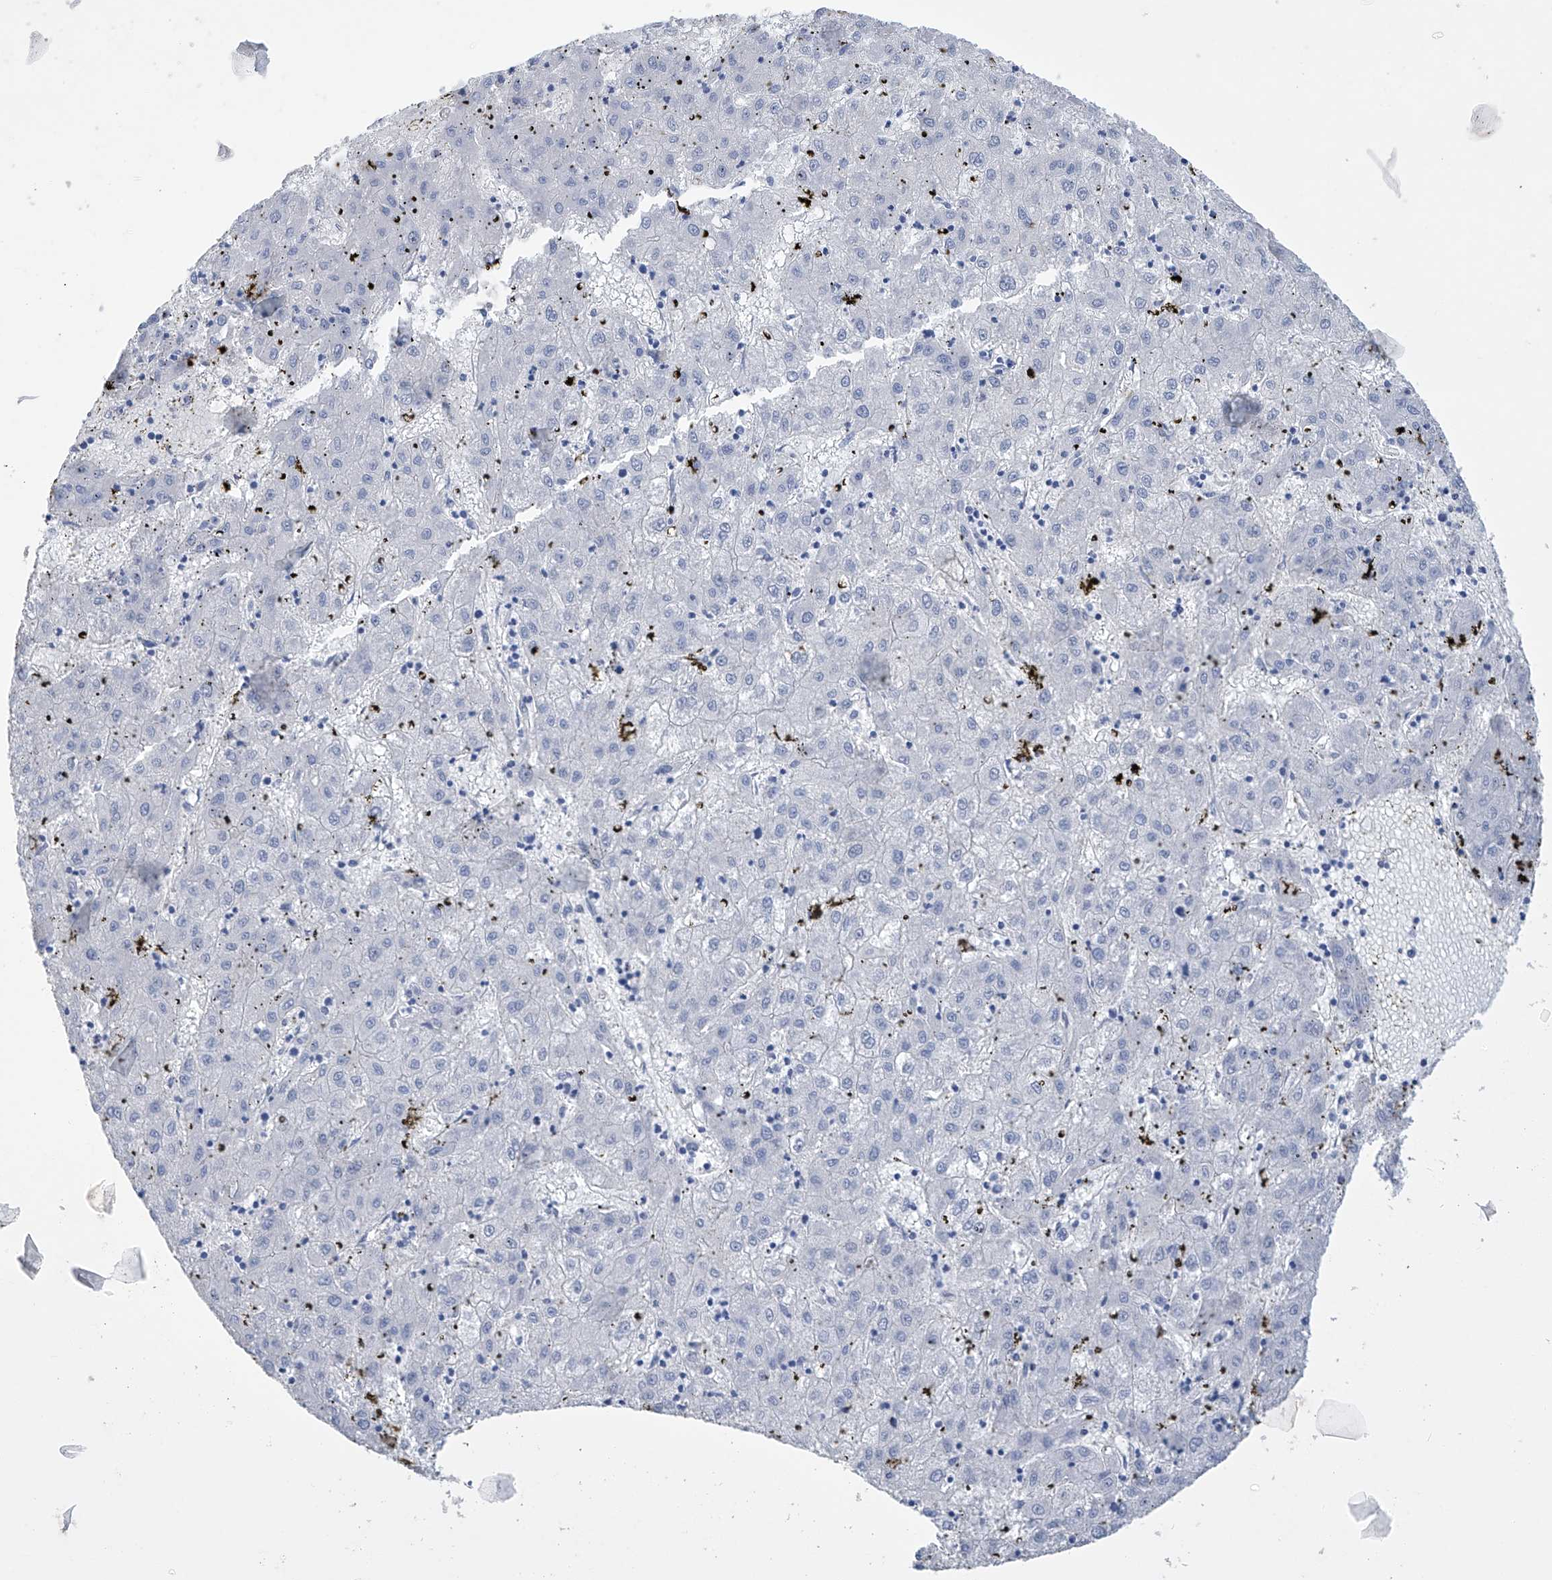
{"staining": {"intensity": "negative", "quantity": "none", "location": "none"}, "tissue": "liver cancer", "cell_type": "Tumor cells", "image_type": "cancer", "snomed": [{"axis": "morphology", "description": "Carcinoma, Hepatocellular, NOS"}, {"axis": "topography", "description": "Liver"}], "caption": "Hepatocellular carcinoma (liver) stained for a protein using immunohistochemistry (IHC) demonstrates no staining tumor cells.", "gene": "ADRA1A", "patient": {"sex": "male", "age": 72}}